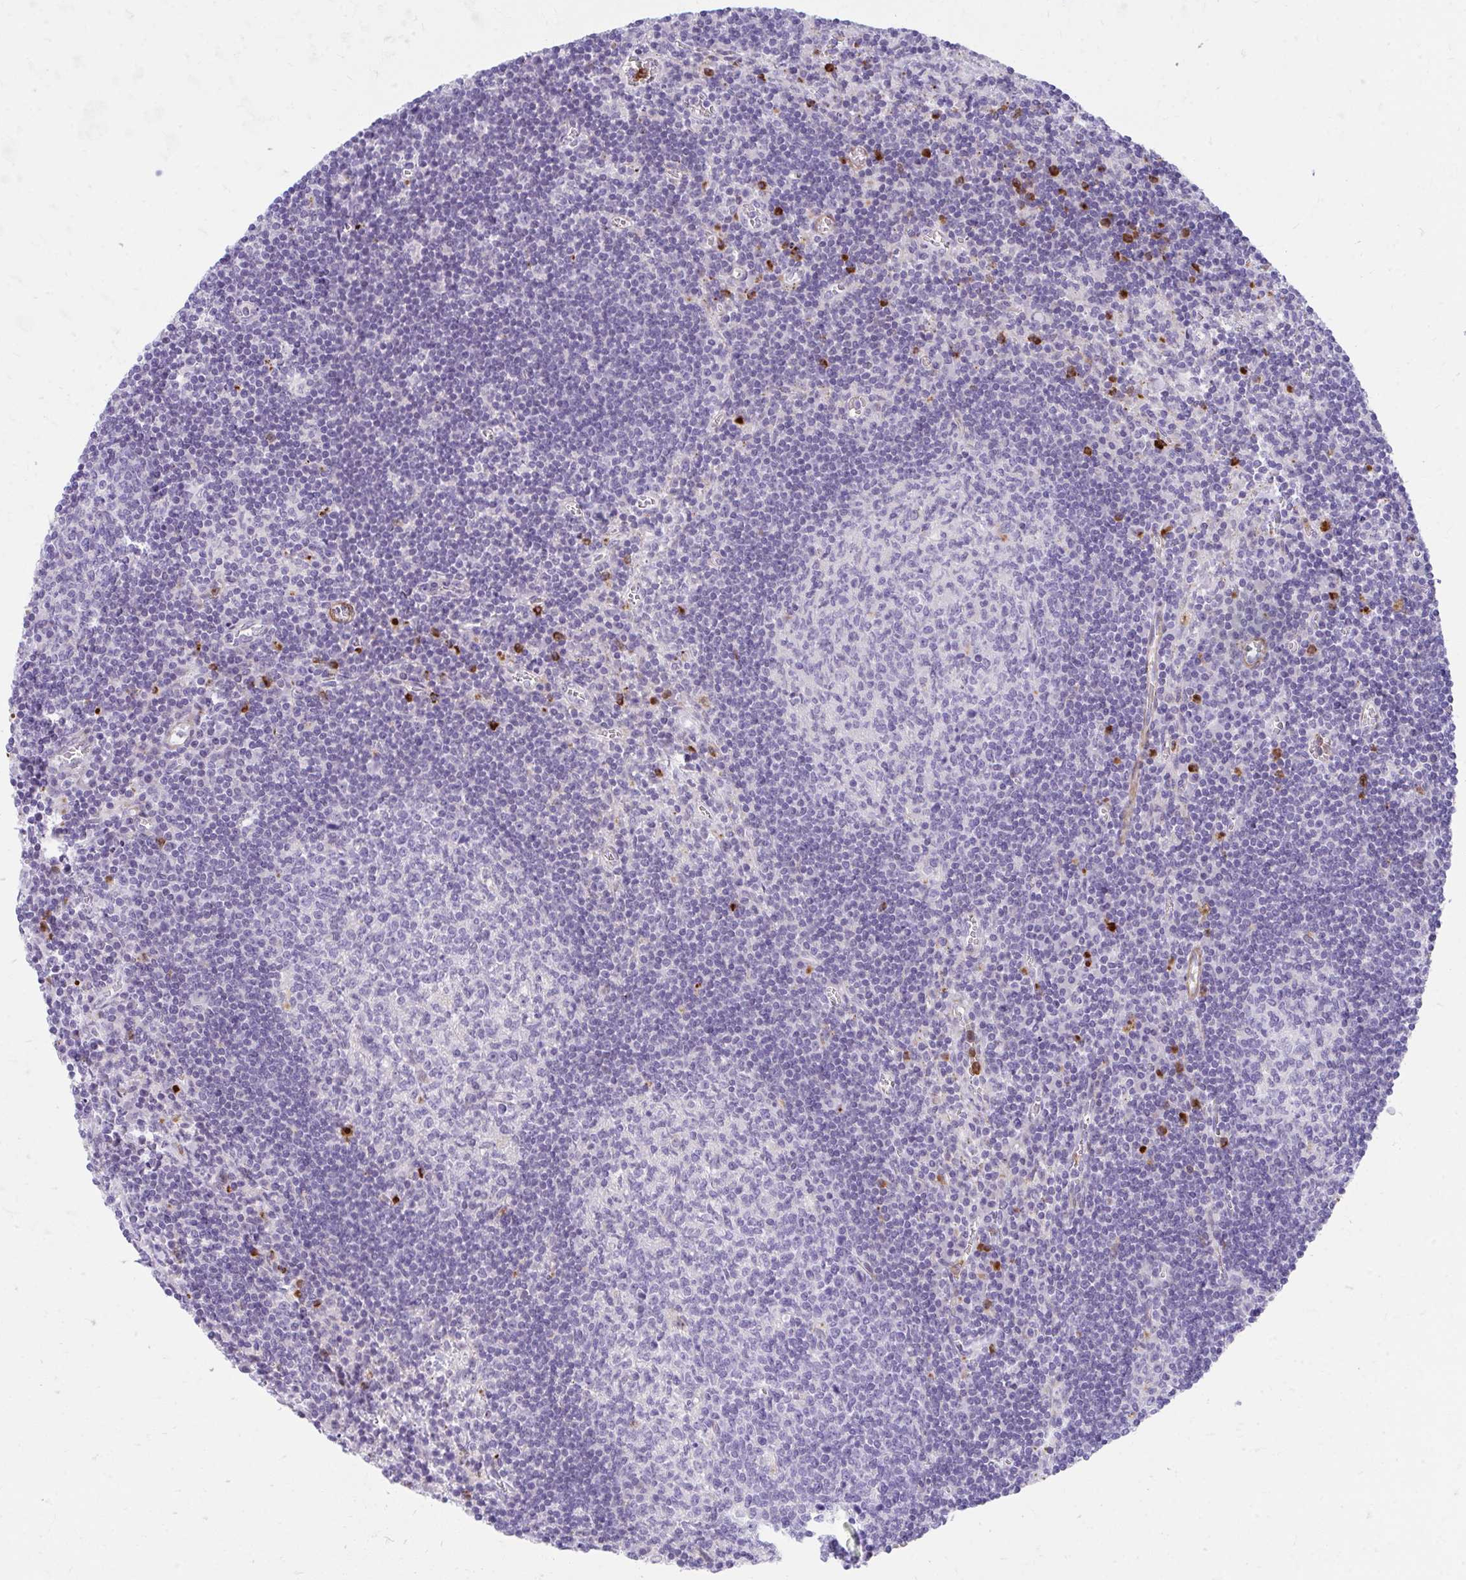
{"staining": {"intensity": "negative", "quantity": "none", "location": "none"}, "tissue": "lymph node", "cell_type": "Germinal center cells", "image_type": "normal", "snomed": [{"axis": "morphology", "description": "Normal tissue, NOS"}, {"axis": "topography", "description": "Lymph node"}], "caption": "High magnification brightfield microscopy of benign lymph node stained with DAB (3,3'-diaminobenzidine) (brown) and counterstained with hematoxylin (blue): germinal center cells show no significant positivity.", "gene": "CSTB", "patient": {"sex": "male", "age": 67}}